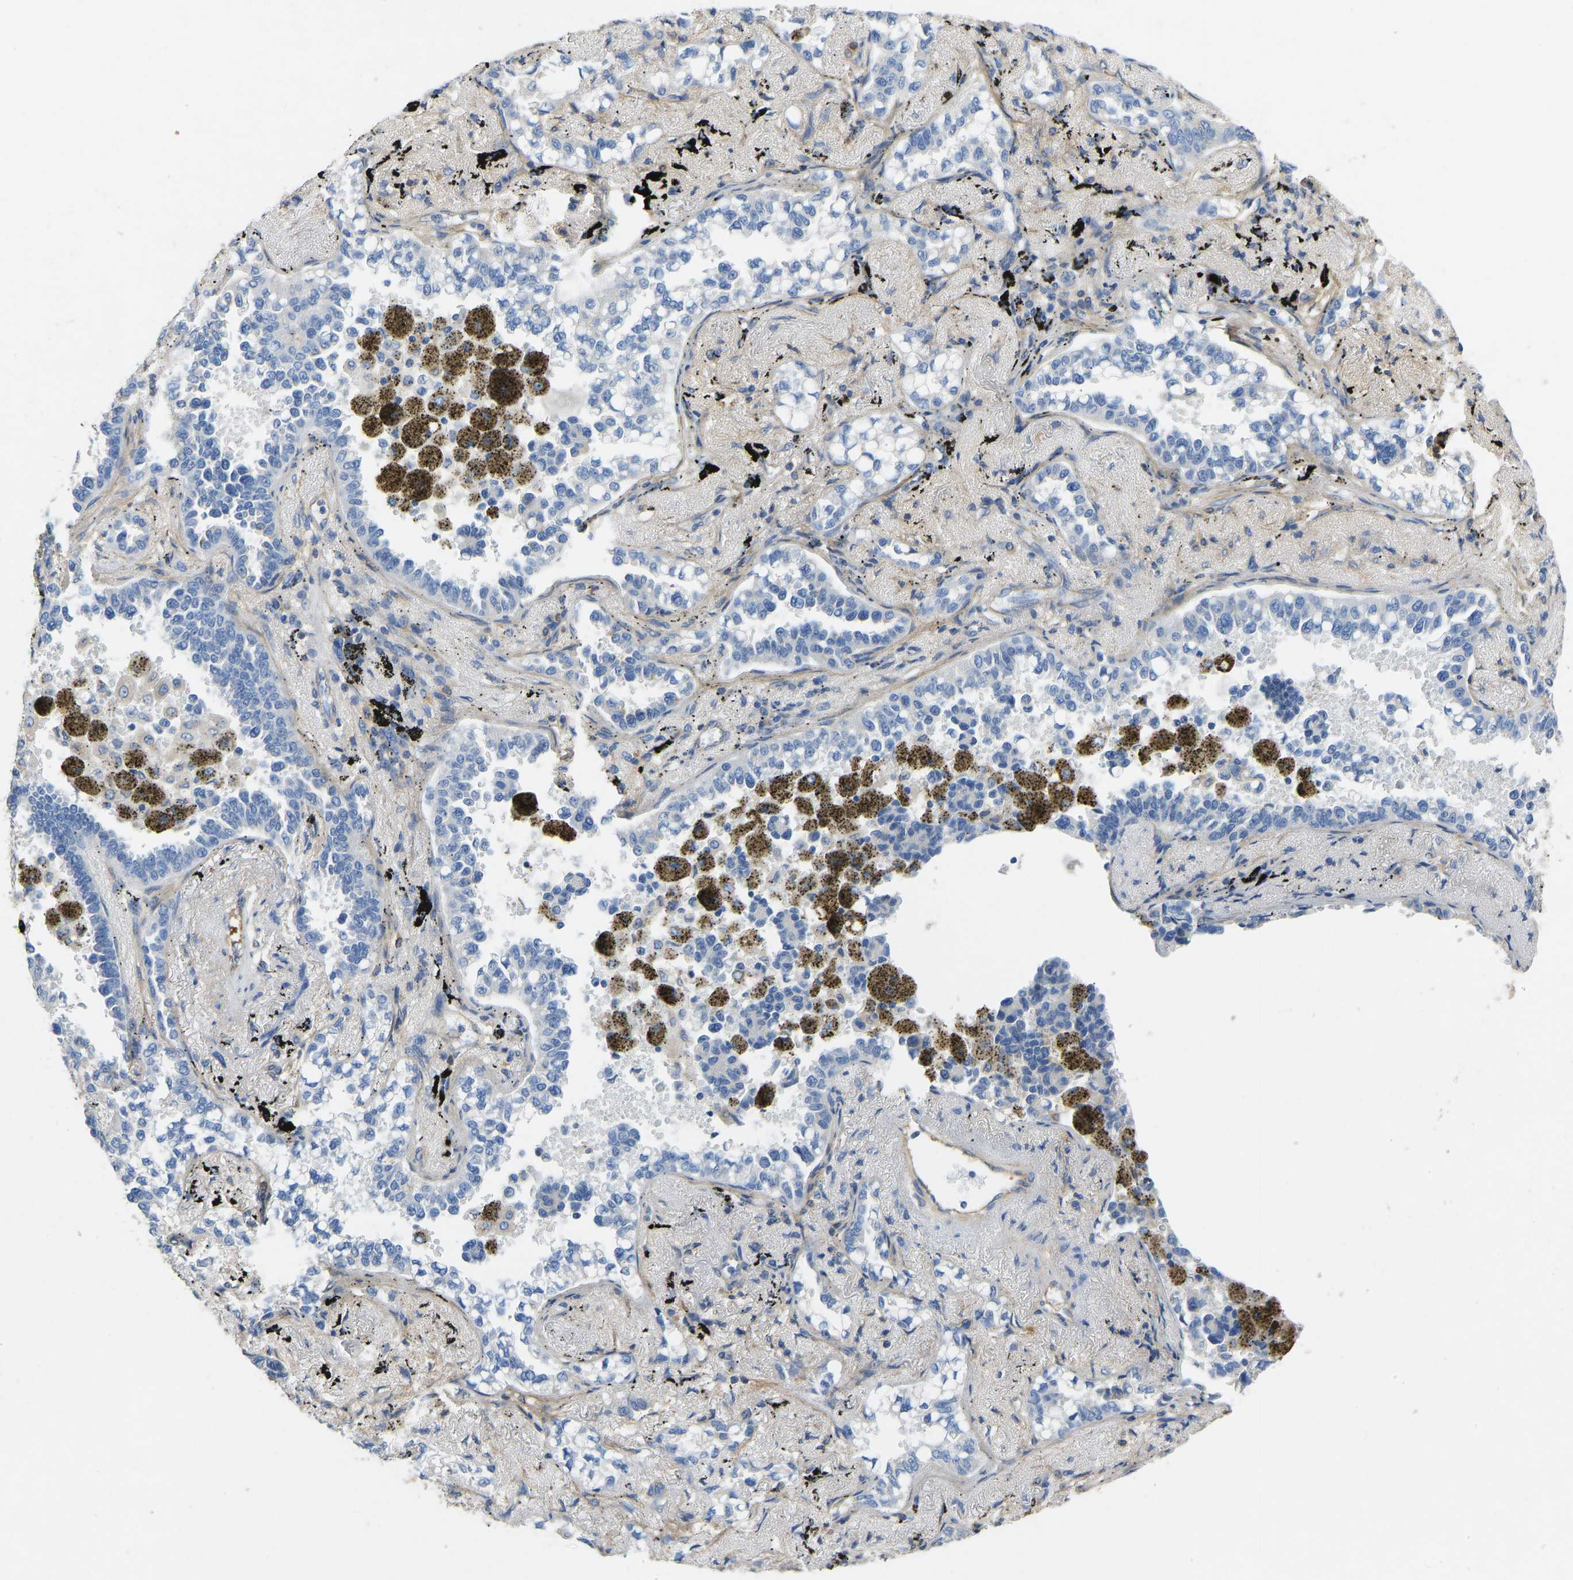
{"staining": {"intensity": "negative", "quantity": "none", "location": "none"}, "tissue": "lung cancer", "cell_type": "Tumor cells", "image_type": "cancer", "snomed": [{"axis": "morphology", "description": "Adenocarcinoma, NOS"}, {"axis": "topography", "description": "Lung"}], "caption": "This is an immunohistochemistry (IHC) micrograph of human lung cancer. There is no expression in tumor cells.", "gene": "TECTA", "patient": {"sex": "male", "age": 59}}